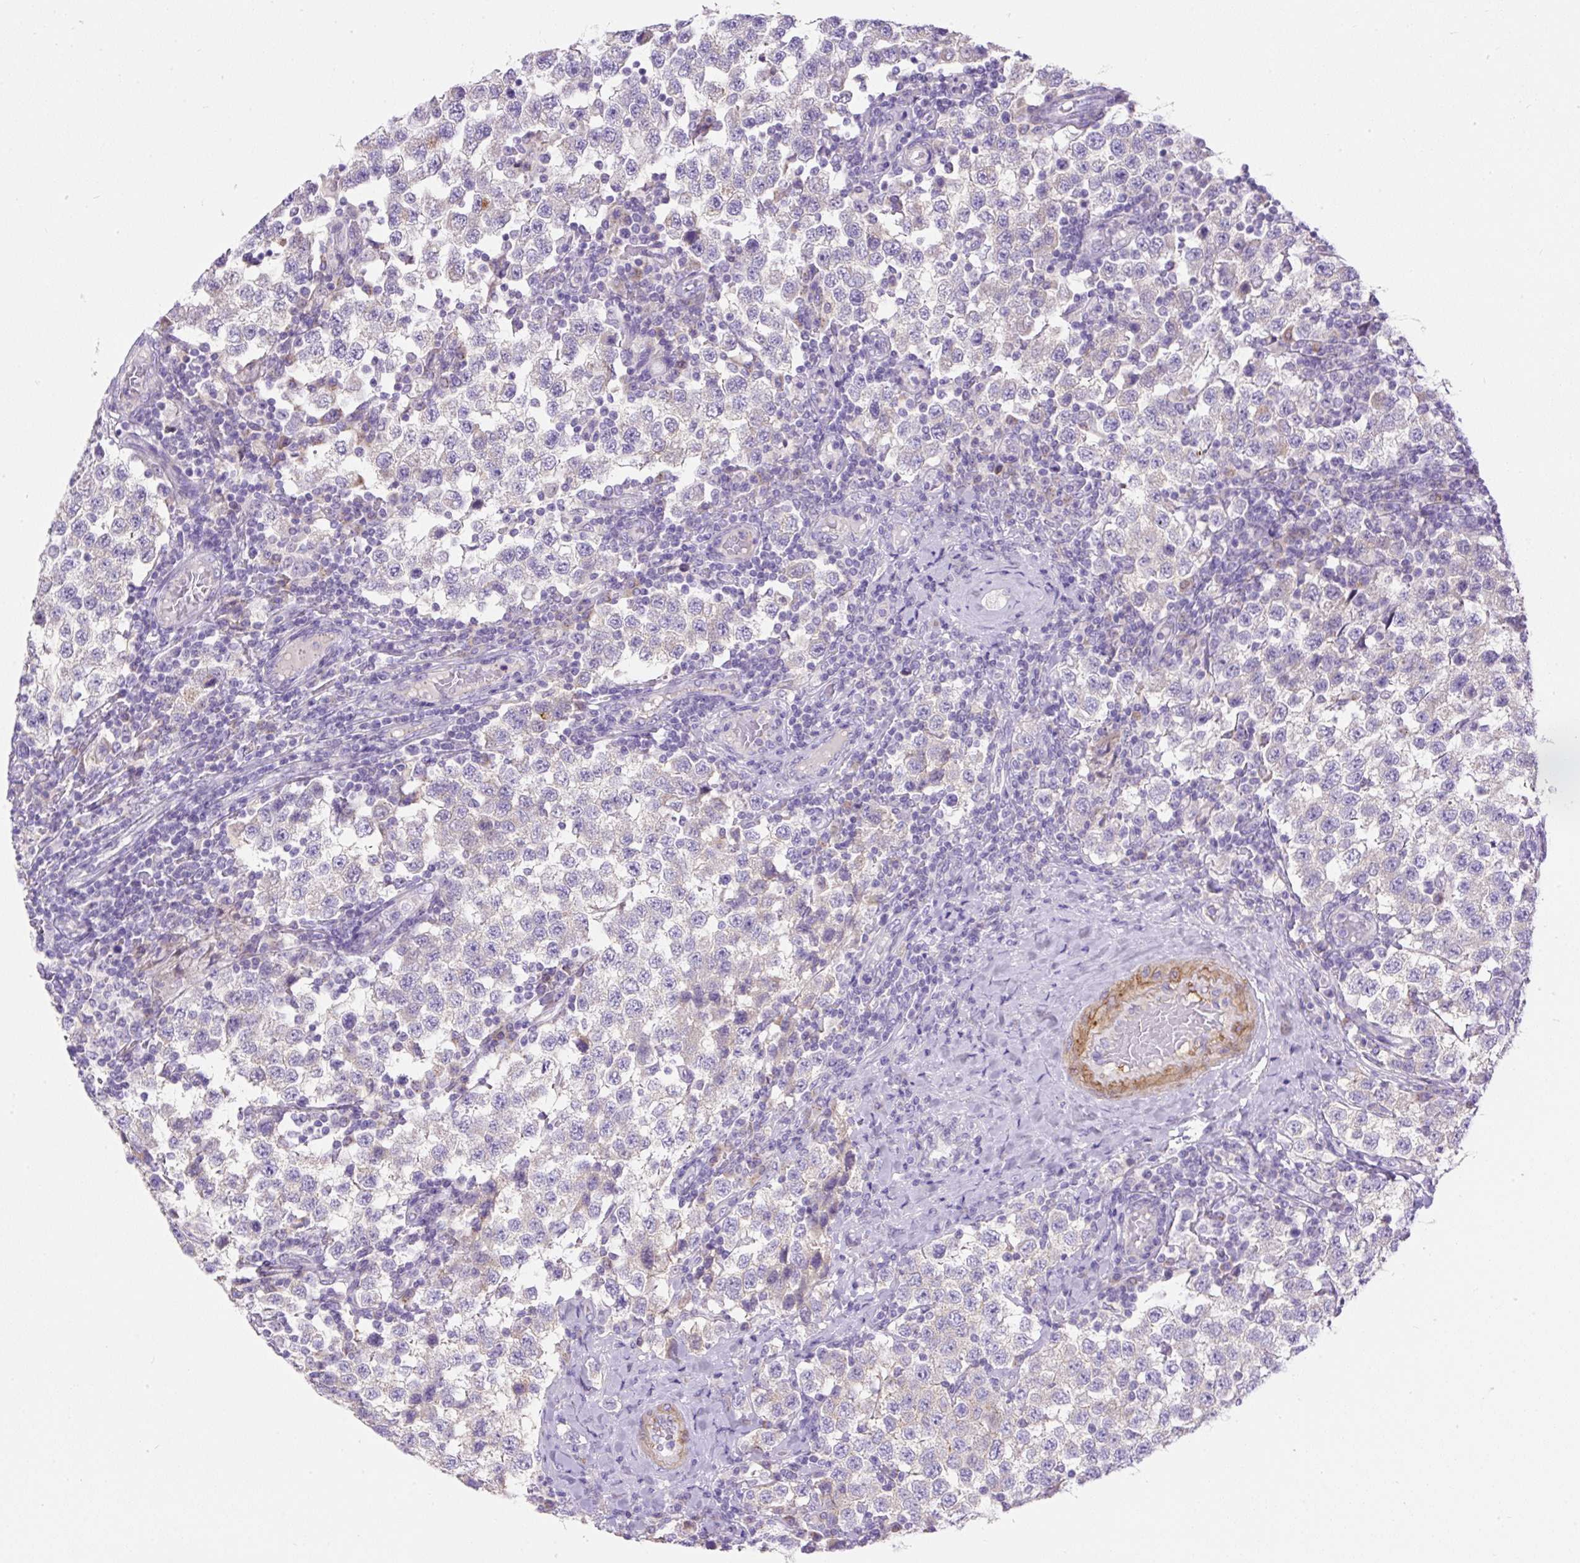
{"staining": {"intensity": "negative", "quantity": "none", "location": "none"}, "tissue": "testis cancer", "cell_type": "Tumor cells", "image_type": "cancer", "snomed": [{"axis": "morphology", "description": "Seminoma, NOS"}, {"axis": "topography", "description": "Testis"}], "caption": "The IHC photomicrograph has no significant staining in tumor cells of seminoma (testis) tissue.", "gene": "SUSD5", "patient": {"sex": "male", "age": 34}}